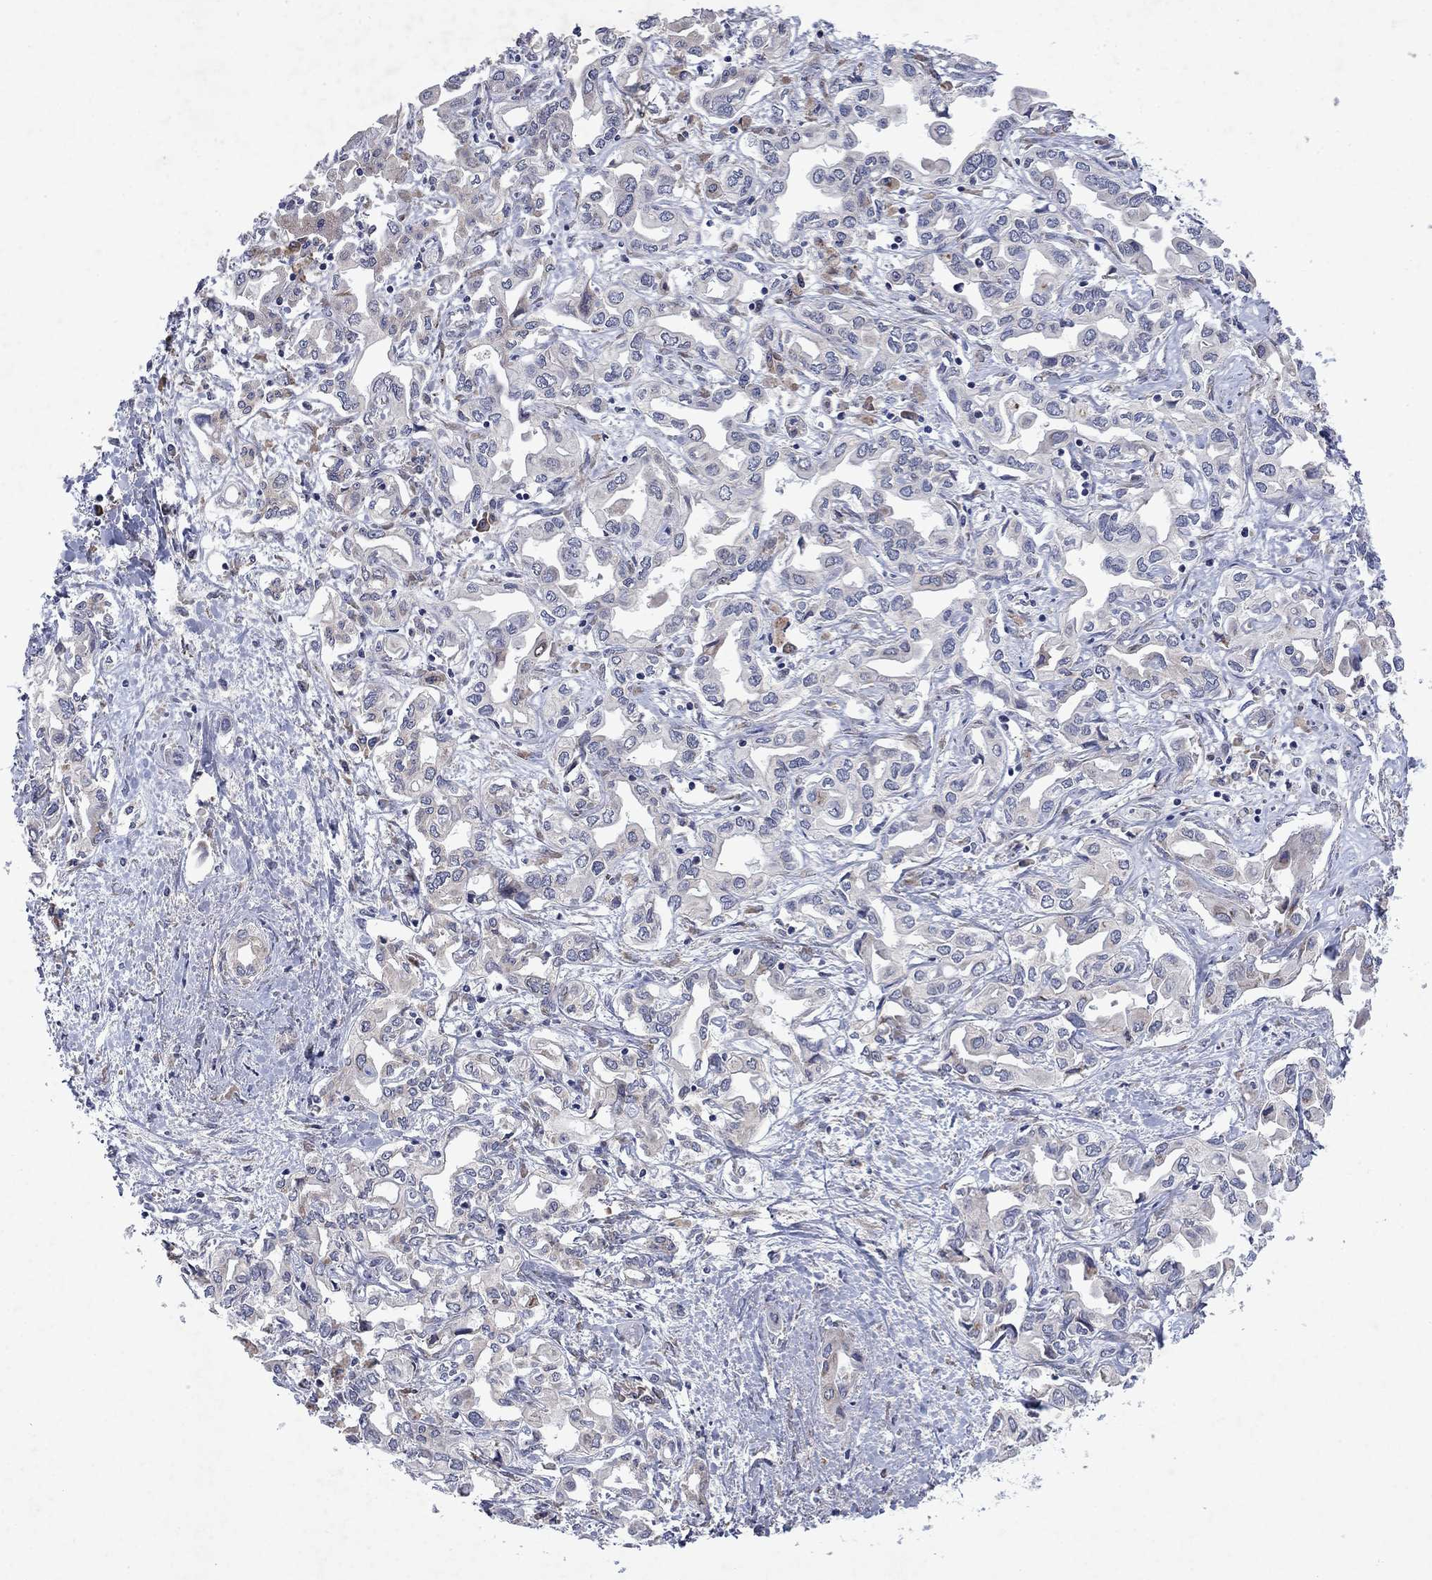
{"staining": {"intensity": "negative", "quantity": "none", "location": "none"}, "tissue": "liver cancer", "cell_type": "Tumor cells", "image_type": "cancer", "snomed": [{"axis": "morphology", "description": "Cholangiocarcinoma"}, {"axis": "topography", "description": "Liver"}], "caption": "Tumor cells show no significant staining in cholangiocarcinoma (liver).", "gene": "TMEM97", "patient": {"sex": "female", "age": 64}}